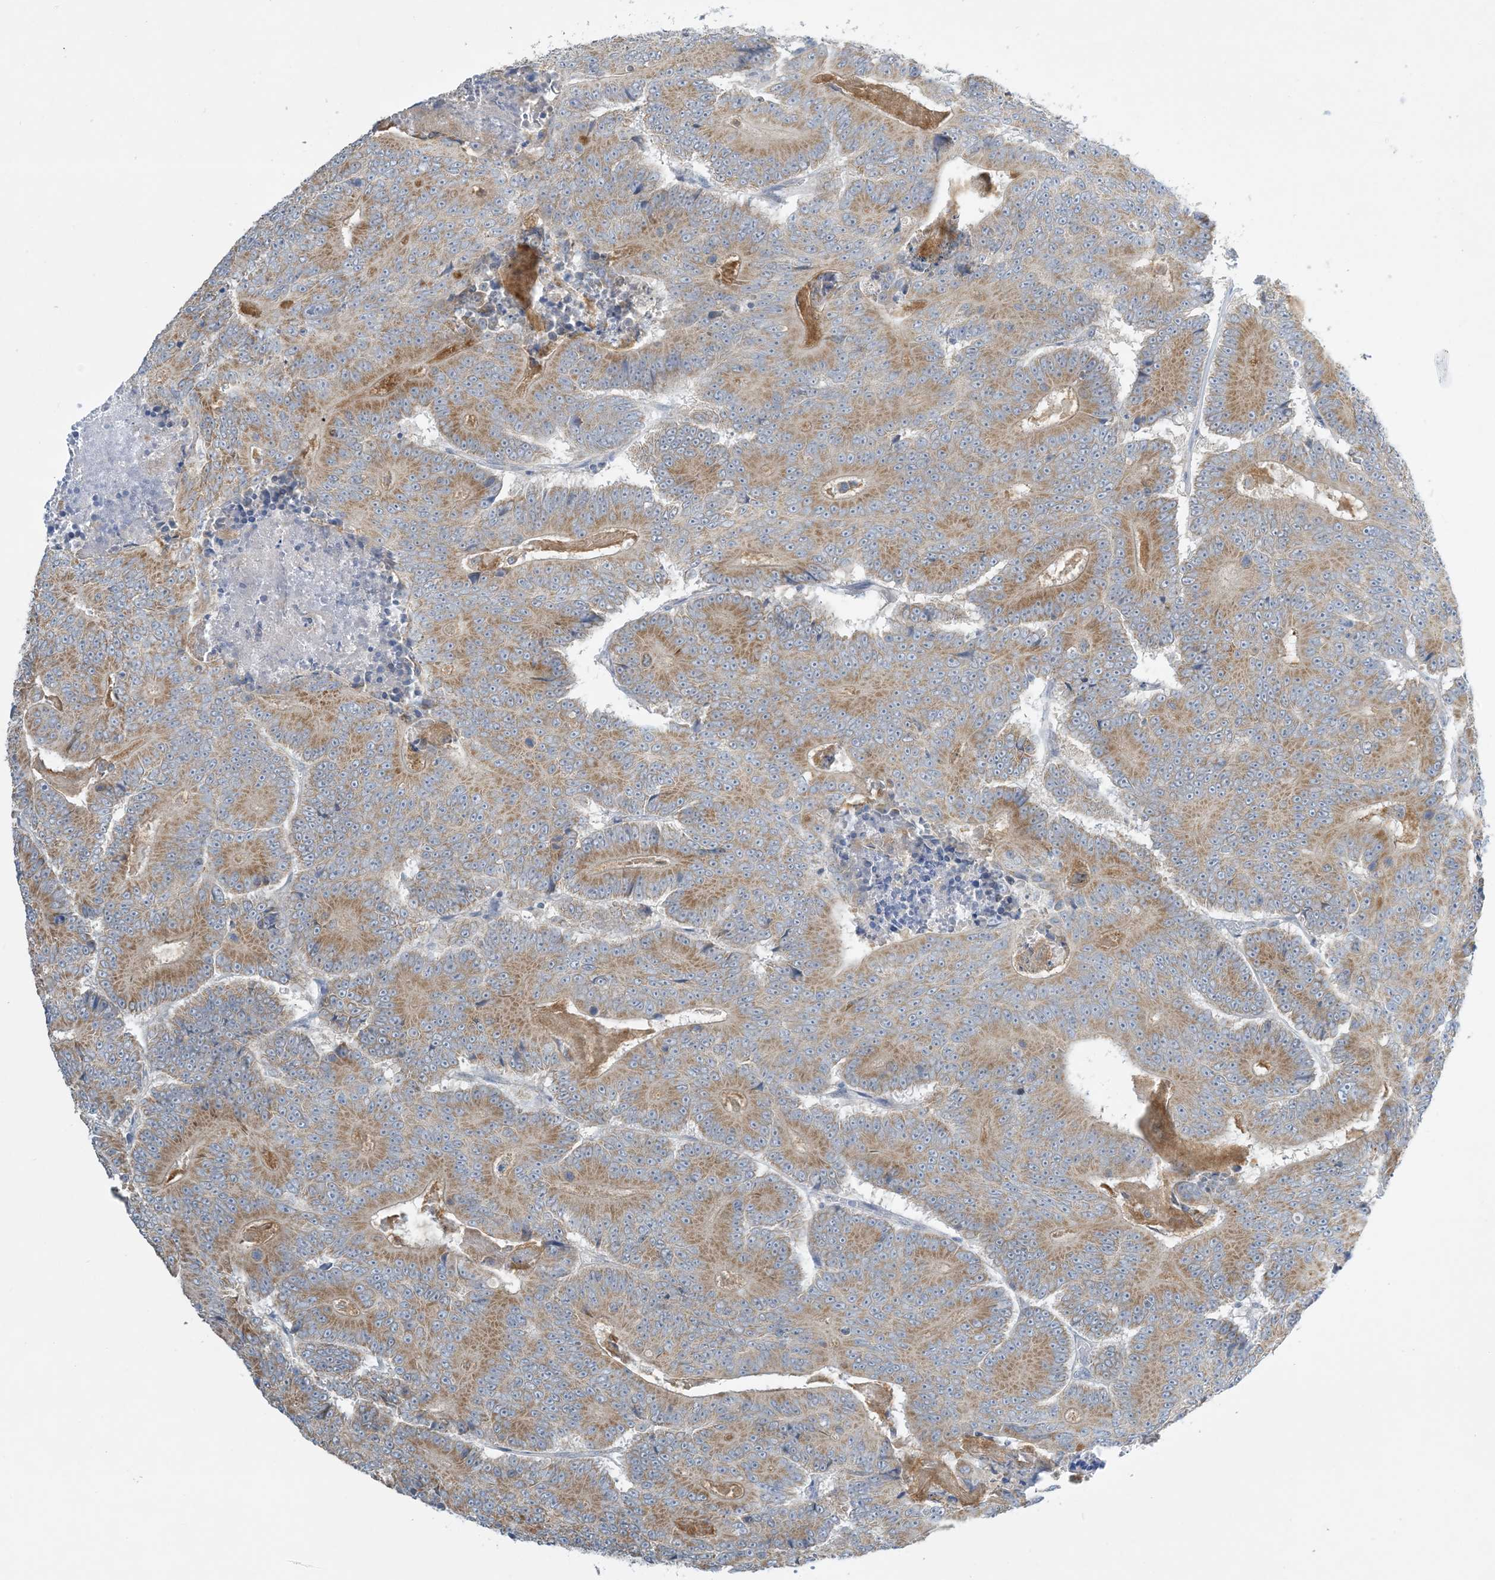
{"staining": {"intensity": "moderate", "quantity": ">75%", "location": "cytoplasmic/membranous"}, "tissue": "colorectal cancer", "cell_type": "Tumor cells", "image_type": "cancer", "snomed": [{"axis": "morphology", "description": "Adenocarcinoma, NOS"}, {"axis": "topography", "description": "Colon"}], "caption": "An immunohistochemistry (IHC) image of tumor tissue is shown. Protein staining in brown shows moderate cytoplasmic/membranous positivity in colorectal adenocarcinoma within tumor cells.", "gene": "MRPS18A", "patient": {"sex": "male", "age": 83}}